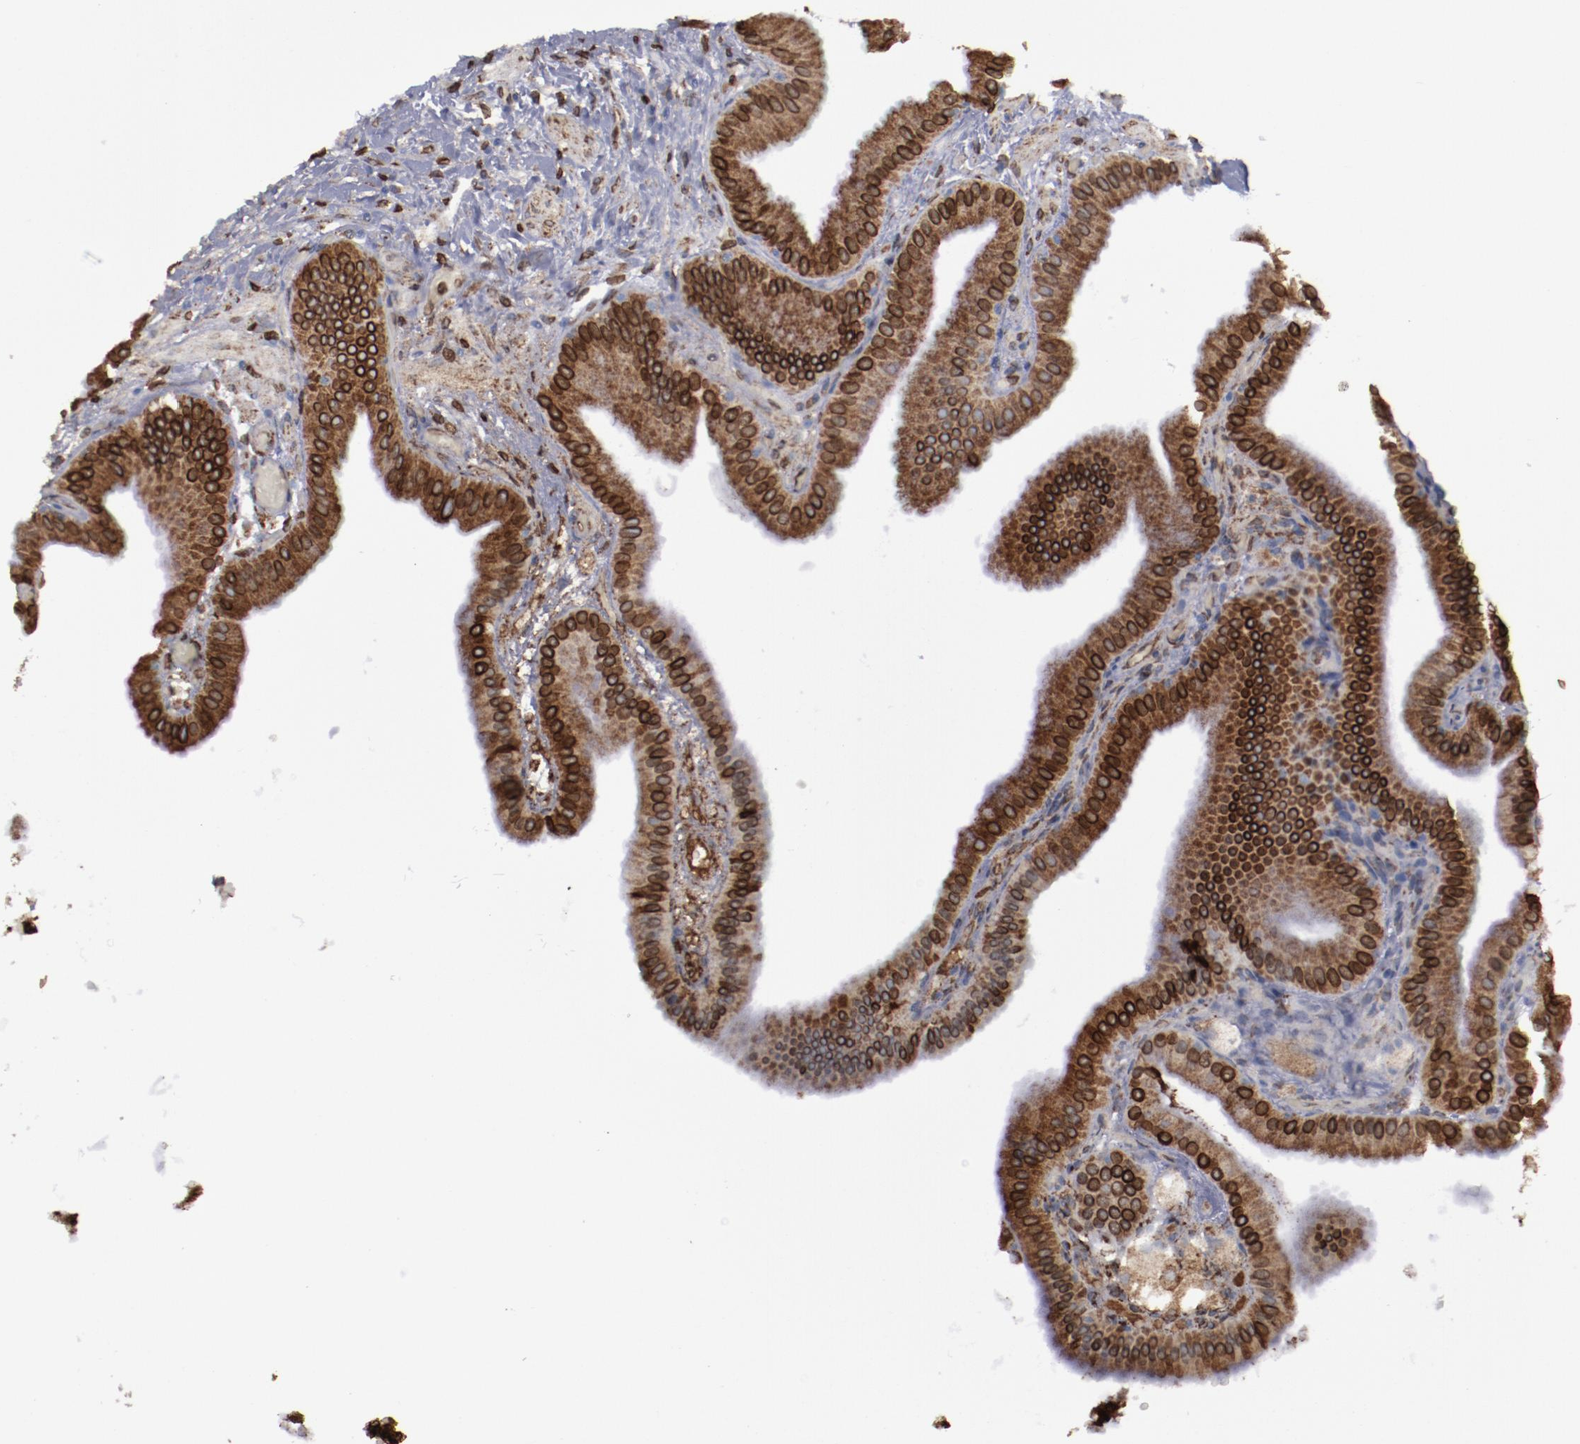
{"staining": {"intensity": "strong", "quantity": ">75%", "location": "cytoplasmic/membranous"}, "tissue": "gallbladder", "cell_type": "Glandular cells", "image_type": "normal", "snomed": [{"axis": "morphology", "description": "Normal tissue, NOS"}, {"axis": "topography", "description": "Gallbladder"}], "caption": "Immunohistochemistry (DAB) staining of normal human gallbladder displays strong cytoplasmic/membranous protein staining in approximately >75% of glandular cells. The staining was performed using DAB, with brown indicating positive protein expression. Nuclei are stained blue with hematoxylin.", "gene": "ERLIN2", "patient": {"sex": "female", "age": 63}}